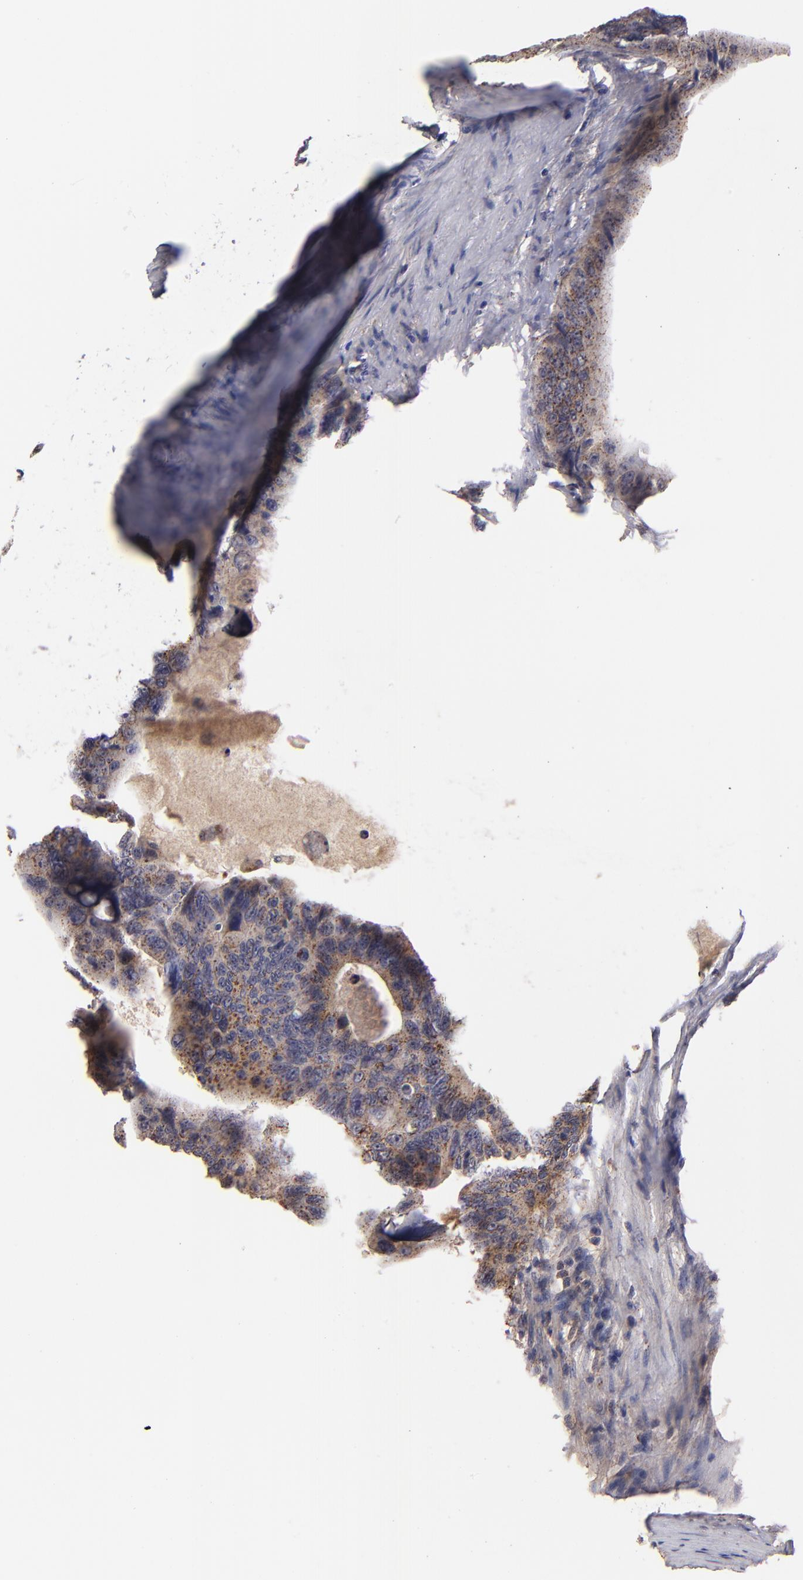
{"staining": {"intensity": "moderate", "quantity": ">75%", "location": "cytoplasmic/membranous"}, "tissue": "colorectal cancer", "cell_type": "Tumor cells", "image_type": "cancer", "snomed": [{"axis": "morphology", "description": "Adenocarcinoma, NOS"}, {"axis": "topography", "description": "Colon"}], "caption": "This image exhibits colorectal adenocarcinoma stained with immunohistochemistry (IHC) to label a protein in brown. The cytoplasmic/membranous of tumor cells show moderate positivity for the protein. Nuclei are counter-stained blue.", "gene": "ZFYVE1", "patient": {"sex": "female", "age": 55}}